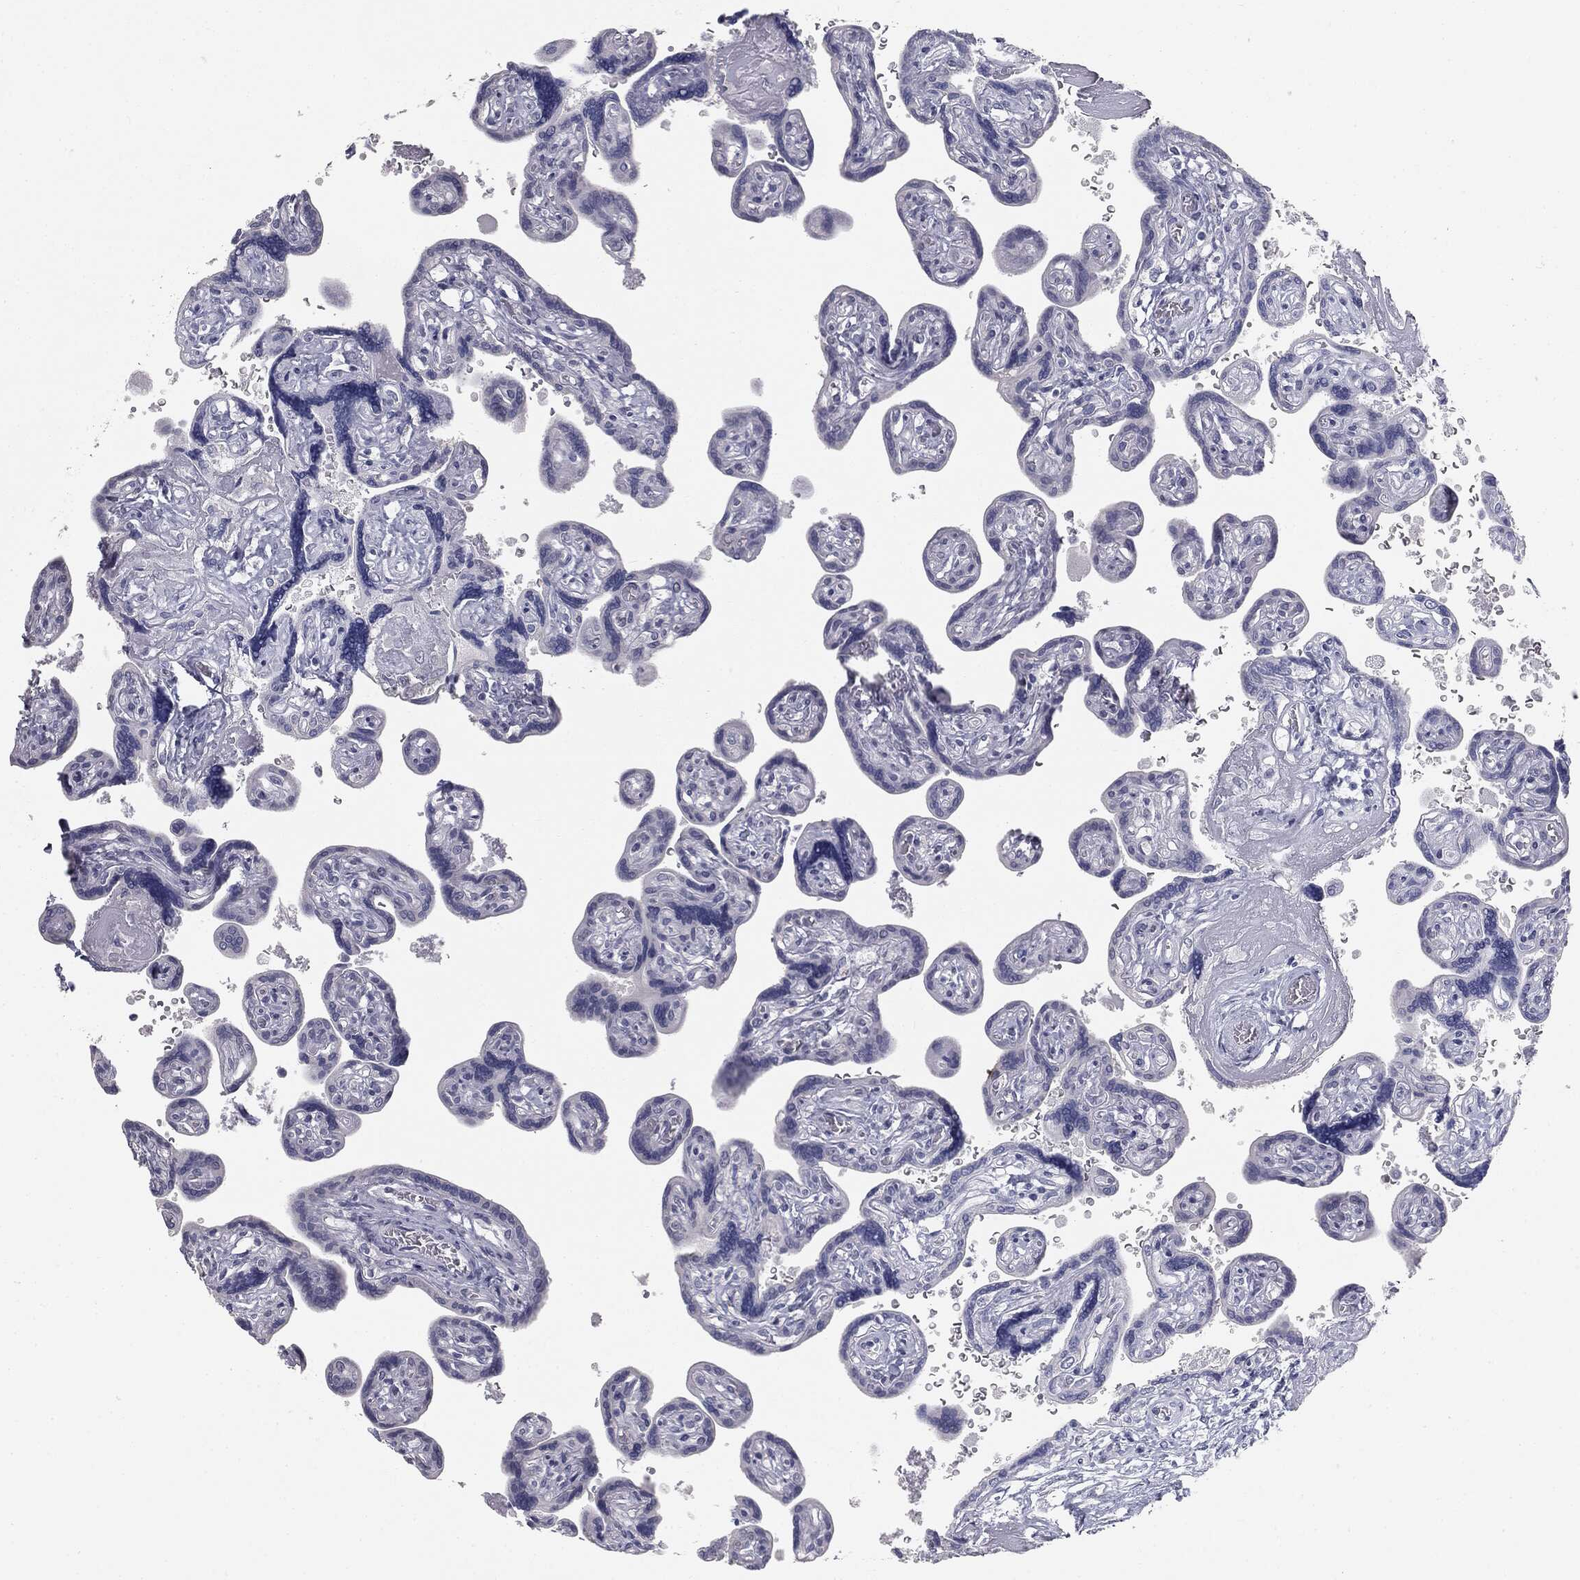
{"staining": {"intensity": "negative", "quantity": "none", "location": "none"}, "tissue": "placenta", "cell_type": "Decidual cells", "image_type": "normal", "snomed": [{"axis": "morphology", "description": "Normal tissue, NOS"}, {"axis": "topography", "description": "Placenta"}], "caption": "Immunohistochemistry (IHC) of benign placenta reveals no expression in decidual cells.", "gene": "MUC5AC", "patient": {"sex": "female", "age": 32}}